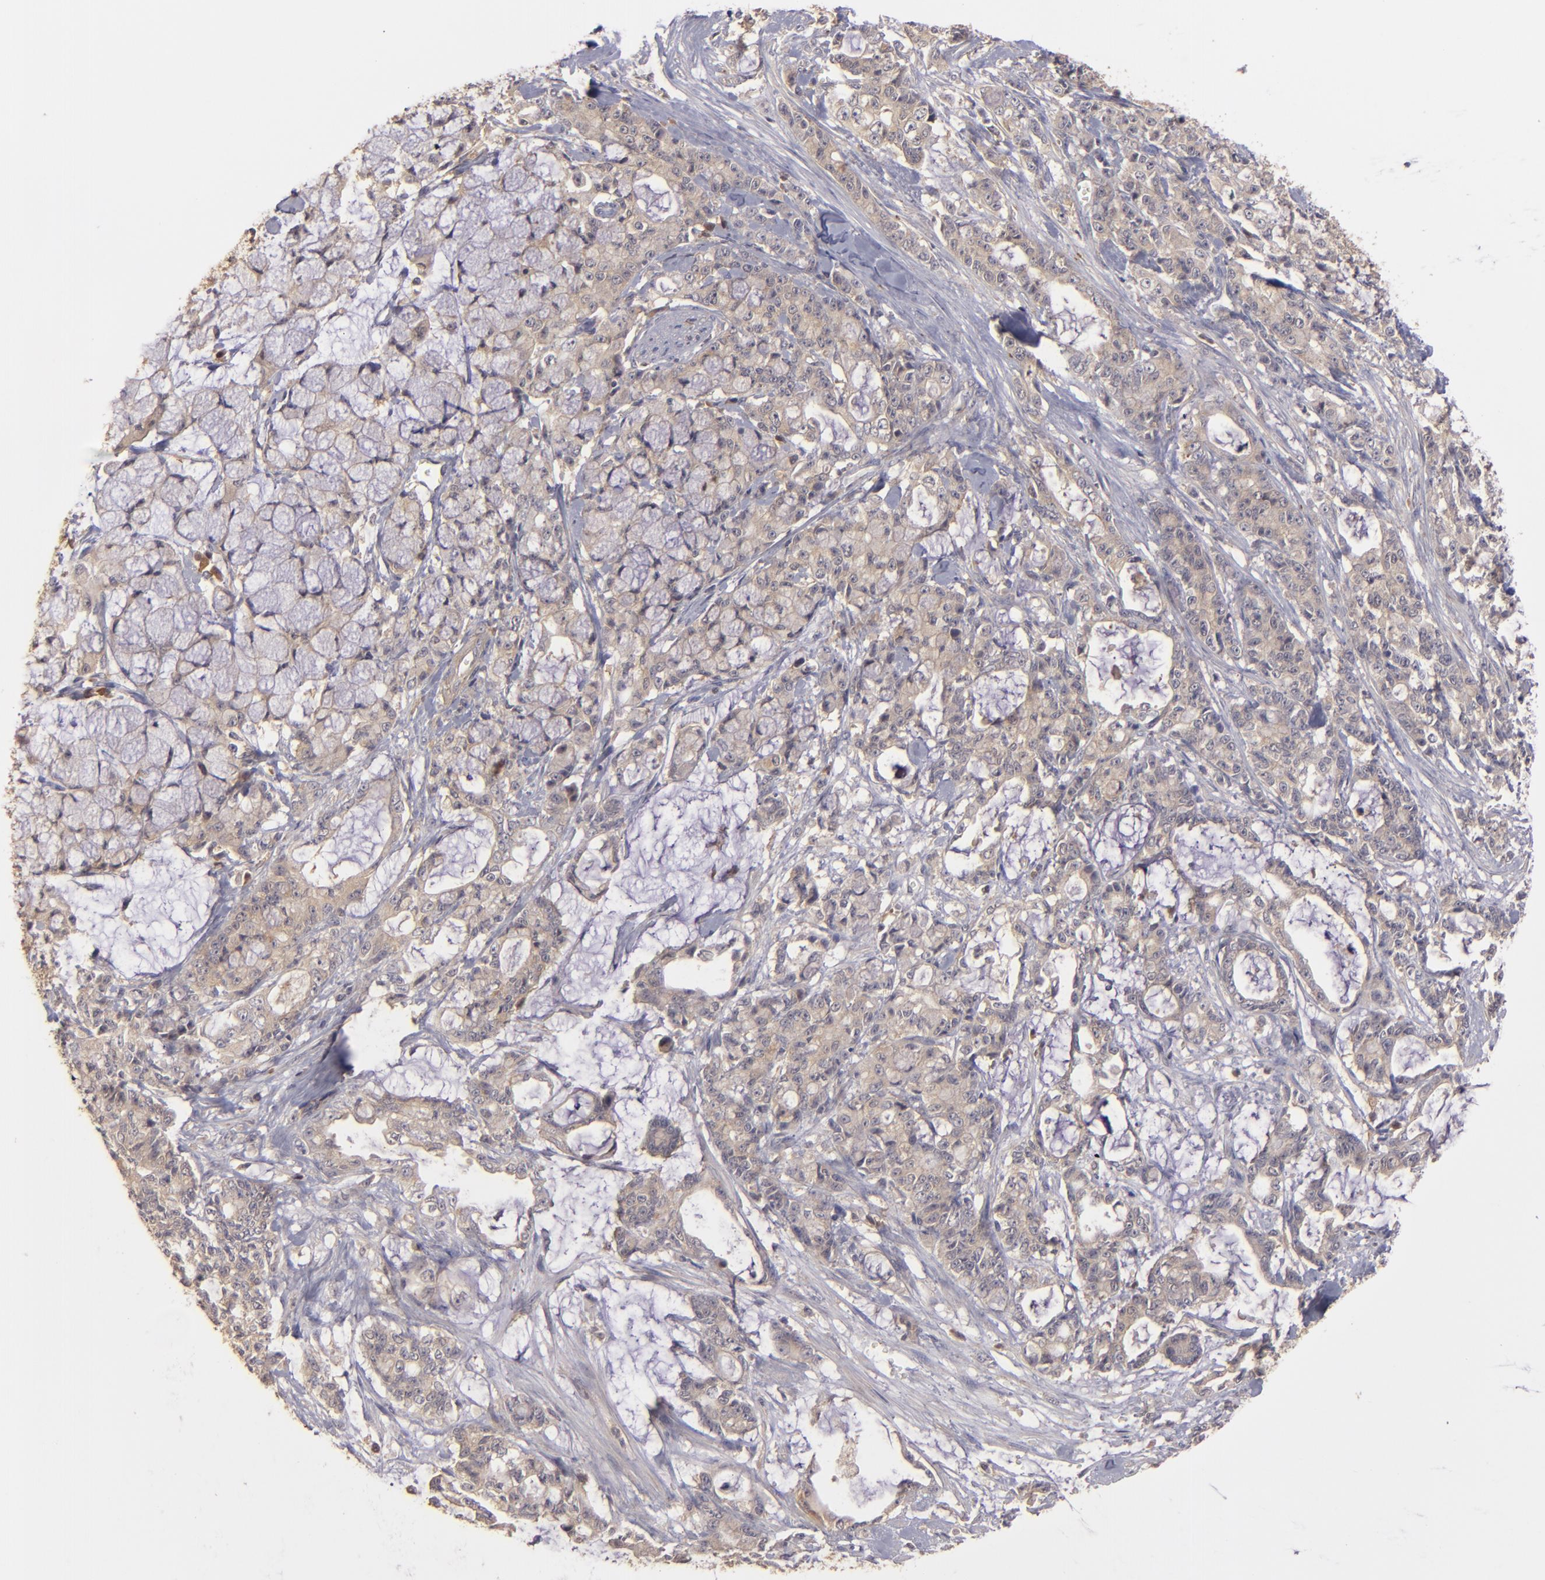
{"staining": {"intensity": "moderate", "quantity": ">75%", "location": "cytoplasmic/membranous"}, "tissue": "pancreatic cancer", "cell_type": "Tumor cells", "image_type": "cancer", "snomed": [{"axis": "morphology", "description": "Adenocarcinoma, NOS"}, {"axis": "topography", "description": "Pancreas"}], "caption": "A medium amount of moderate cytoplasmic/membranous staining is appreciated in about >75% of tumor cells in adenocarcinoma (pancreatic) tissue.", "gene": "PRKCD", "patient": {"sex": "female", "age": 73}}